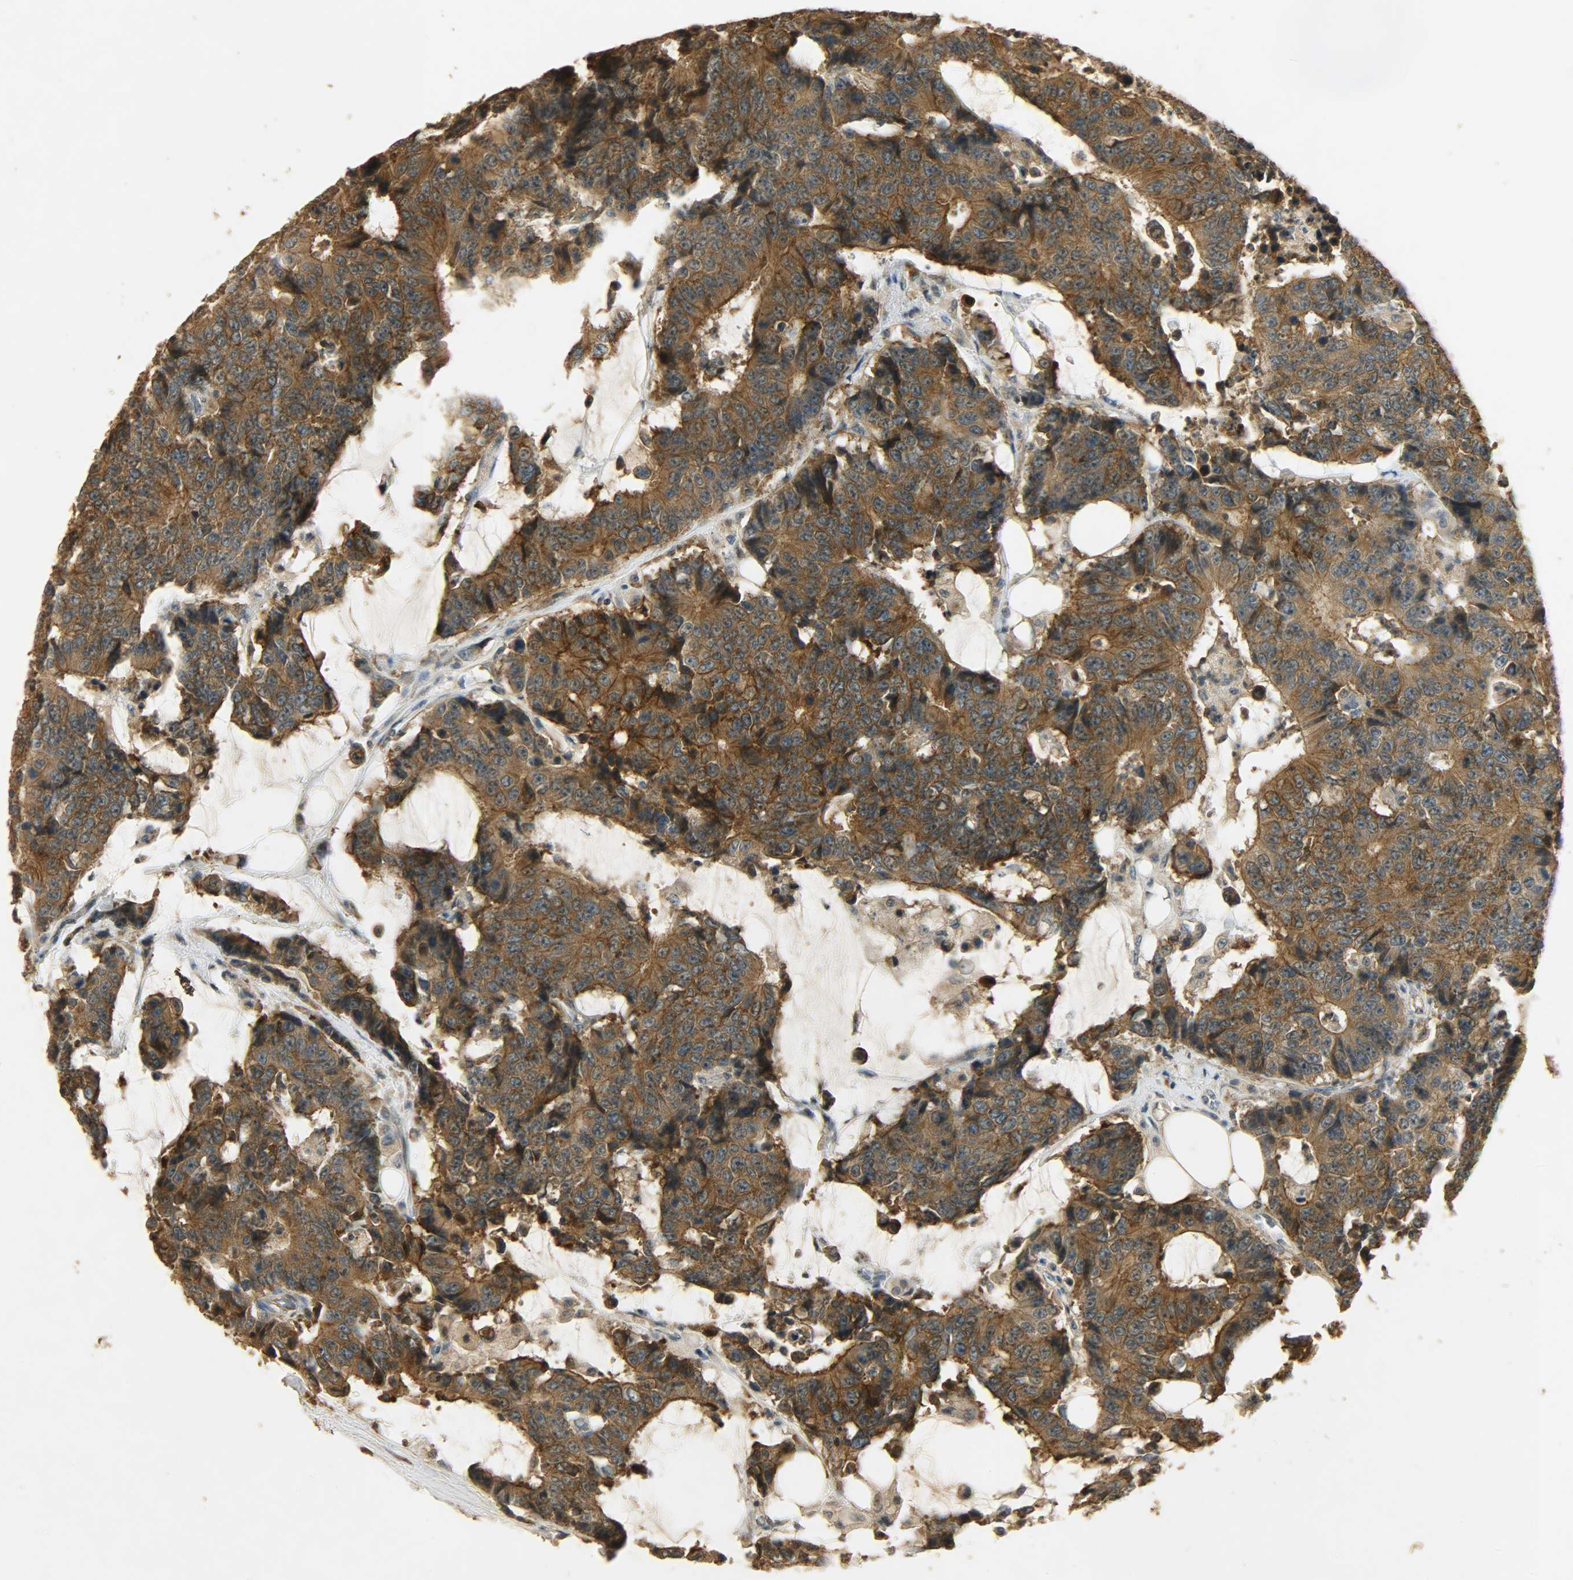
{"staining": {"intensity": "moderate", "quantity": ">75%", "location": "cytoplasmic/membranous"}, "tissue": "colorectal cancer", "cell_type": "Tumor cells", "image_type": "cancer", "snomed": [{"axis": "morphology", "description": "Adenocarcinoma, NOS"}, {"axis": "topography", "description": "Colon"}], "caption": "Immunohistochemistry micrograph of neoplastic tissue: adenocarcinoma (colorectal) stained using immunohistochemistry (IHC) shows medium levels of moderate protein expression localized specifically in the cytoplasmic/membranous of tumor cells, appearing as a cytoplasmic/membranous brown color.", "gene": "ATP2B1", "patient": {"sex": "female", "age": 86}}